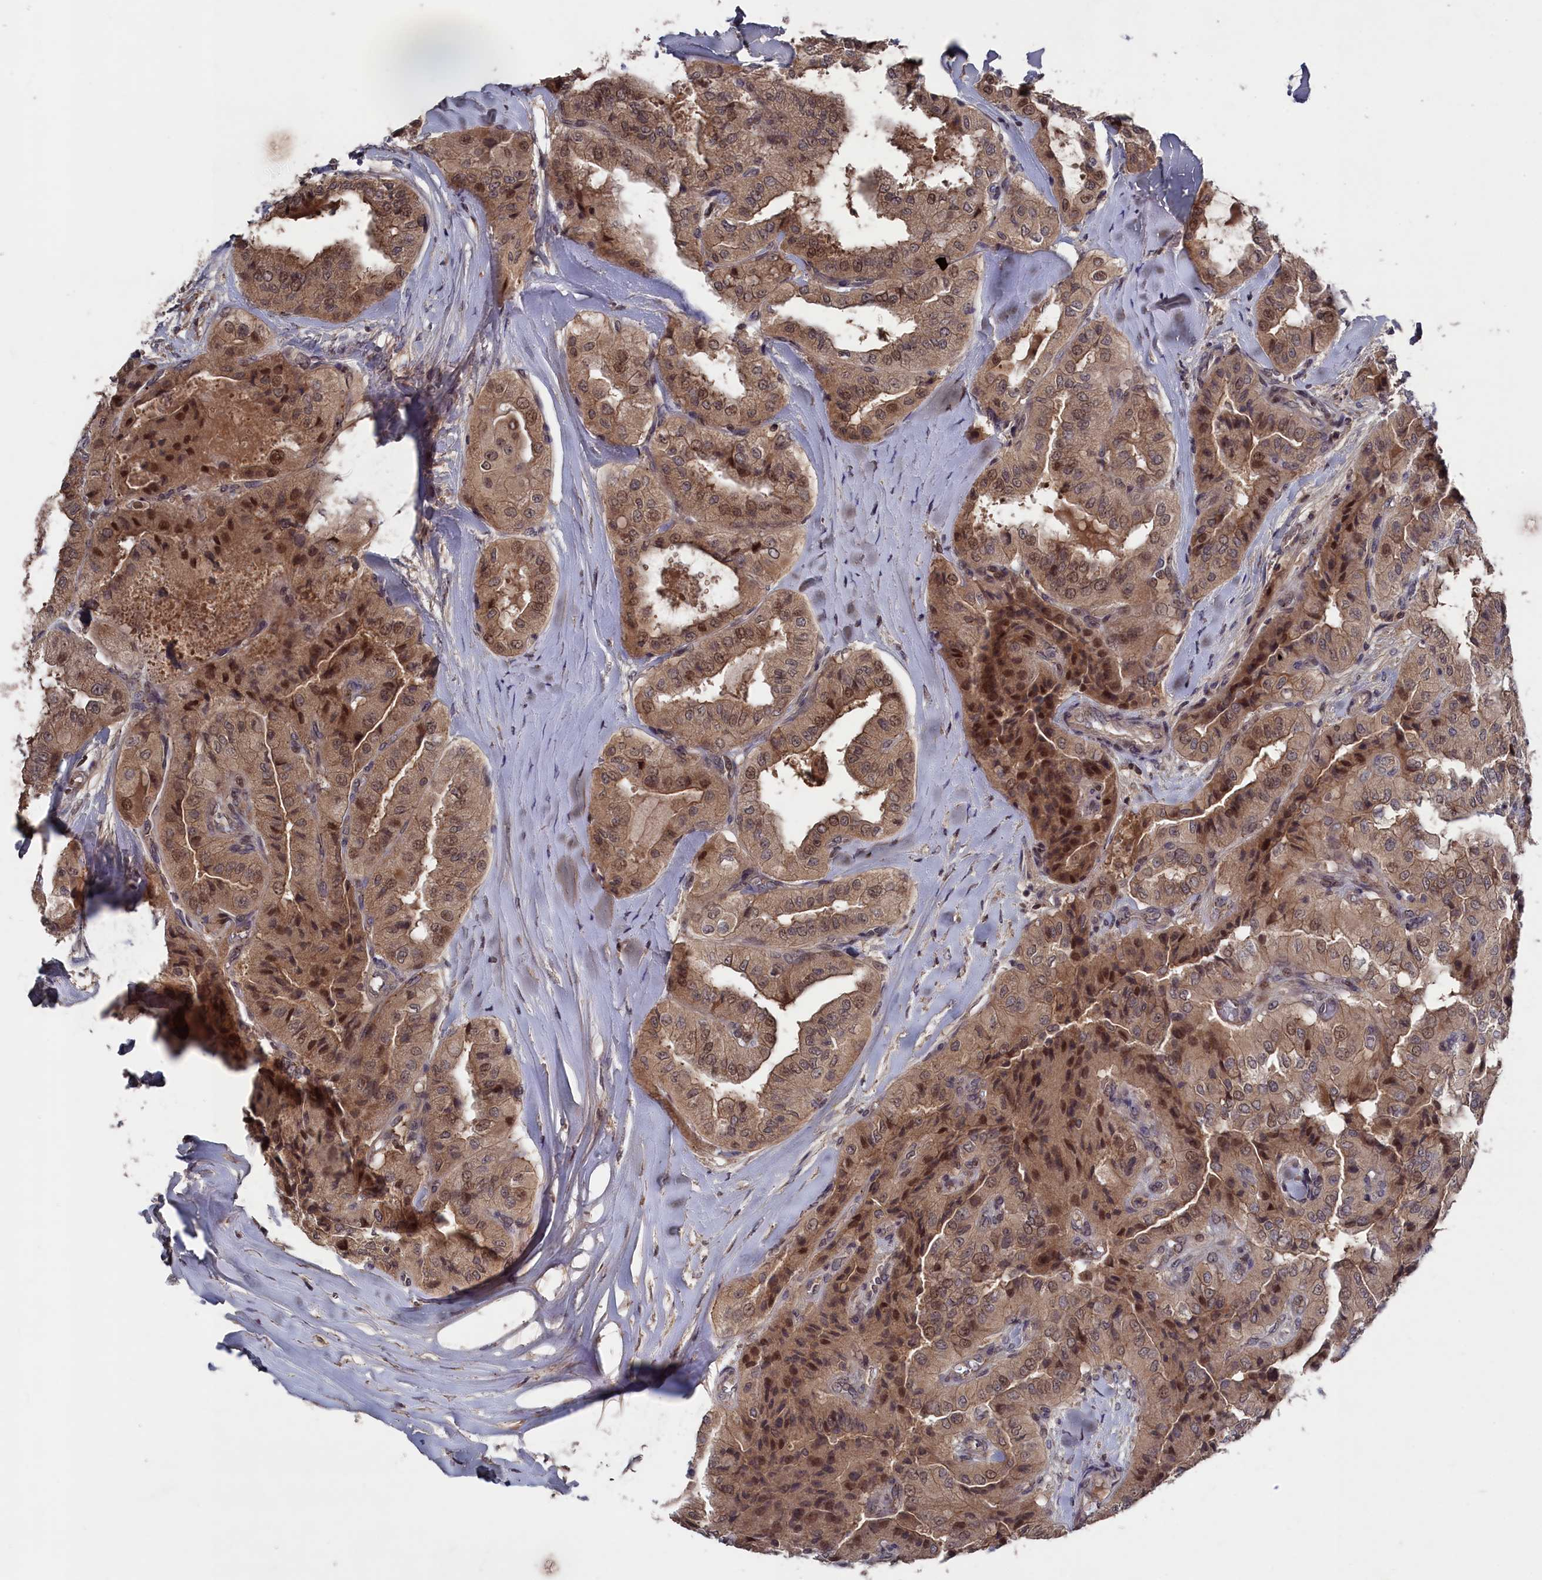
{"staining": {"intensity": "moderate", "quantity": ">75%", "location": "cytoplasmic/membranous,nuclear"}, "tissue": "thyroid cancer", "cell_type": "Tumor cells", "image_type": "cancer", "snomed": [{"axis": "morphology", "description": "Papillary adenocarcinoma, NOS"}, {"axis": "topography", "description": "Thyroid gland"}], "caption": "Tumor cells demonstrate moderate cytoplasmic/membranous and nuclear expression in approximately >75% of cells in thyroid cancer.", "gene": "TMC5", "patient": {"sex": "female", "age": 59}}